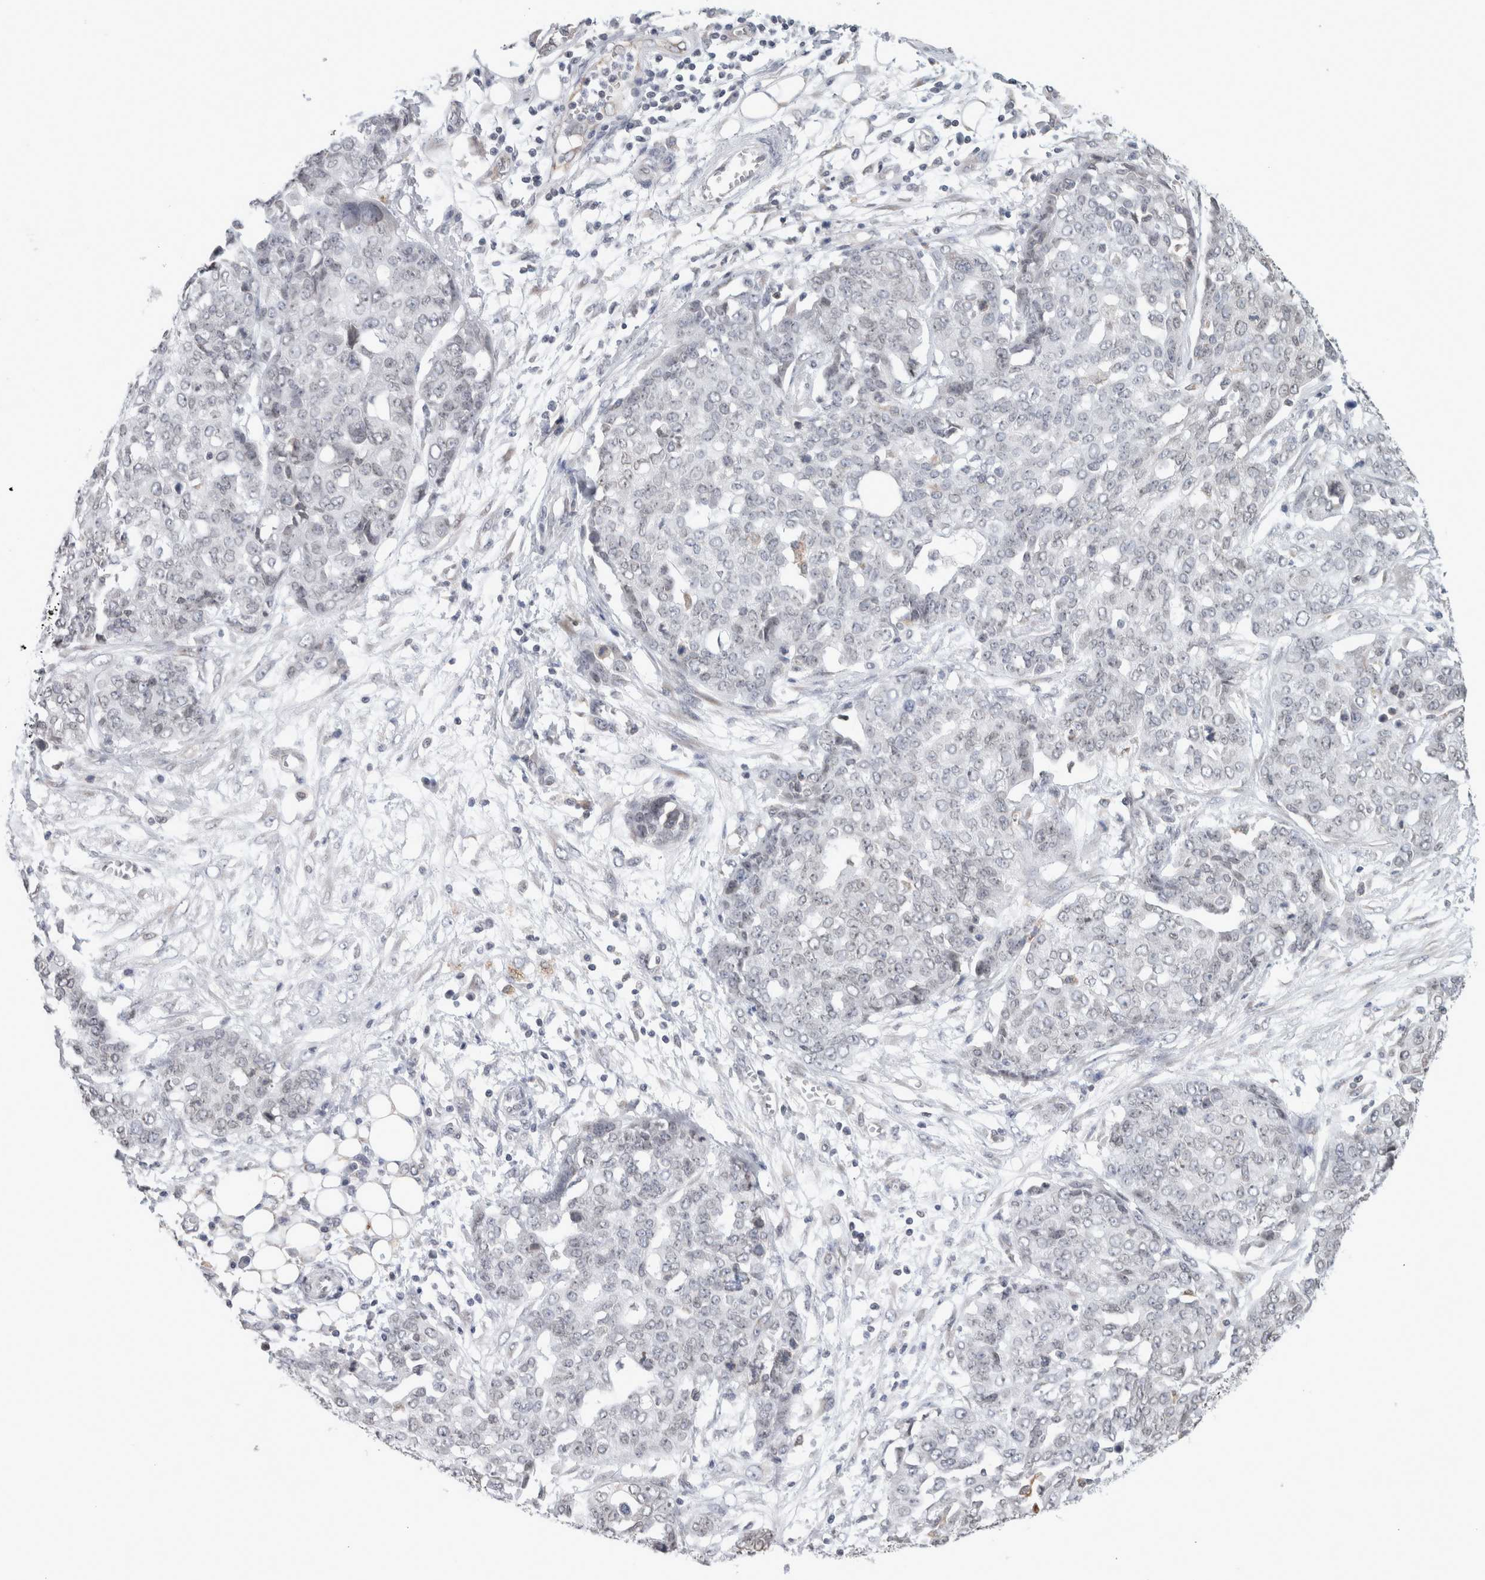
{"staining": {"intensity": "negative", "quantity": "none", "location": "none"}, "tissue": "ovarian cancer", "cell_type": "Tumor cells", "image_type": "cancer", "snomed": [{"axis": "morphology", "description": "Cystadenocarcinoma, serous, NOS"}, {"axis": "topography", "description": "Soft tissue"}, {"axis": "topography", "description": "Ovary"}], "caption": "Micrograph shows no protein positivity in tumor cells of ovarian cancer tissue.", "gene": "RBMX2", "patient": {"sex": "female", "age": 57}}